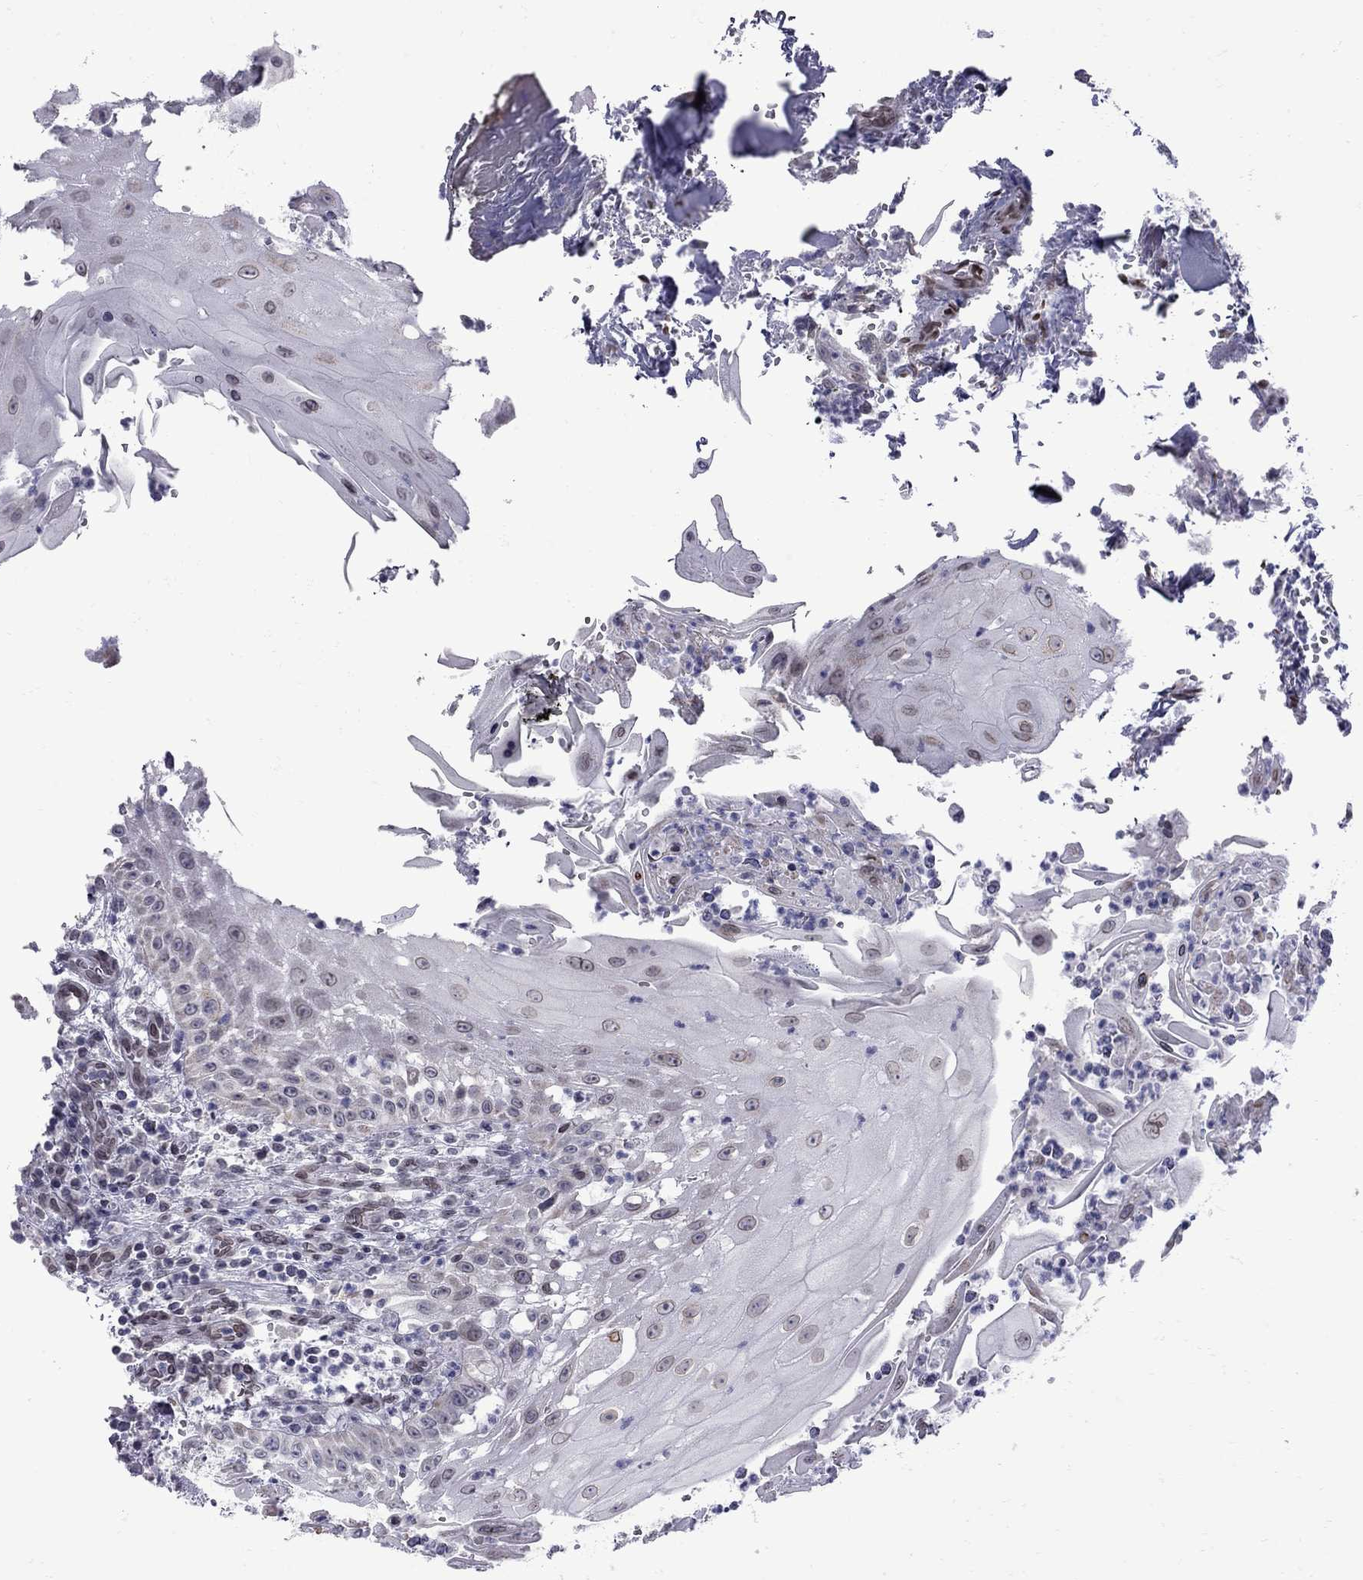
{"staining": {"intensity": "weak", "quantity": "<25%", "location": "nuclear"}, "tissue": "head and neck cancer", "cell_type": "Tumor cells", "image_type": "cancer", "snomed": [{"axis": "morphology", "description": "Squamous cell carcinoma, NOS"}, {"axis": "topography", "description": "Oral tissue"}, {"axis": "topography", "description": "Head-Neck"}], "caption": "DAB (3,3'-diaminobenzidine) immunohistochemical staining of human head and neck cancer (squamous cell carcinoma) reveals no significant staining in tumor cells.", "gene": "CLTCL1", "patient": {"sex": "male", "age": 58}}